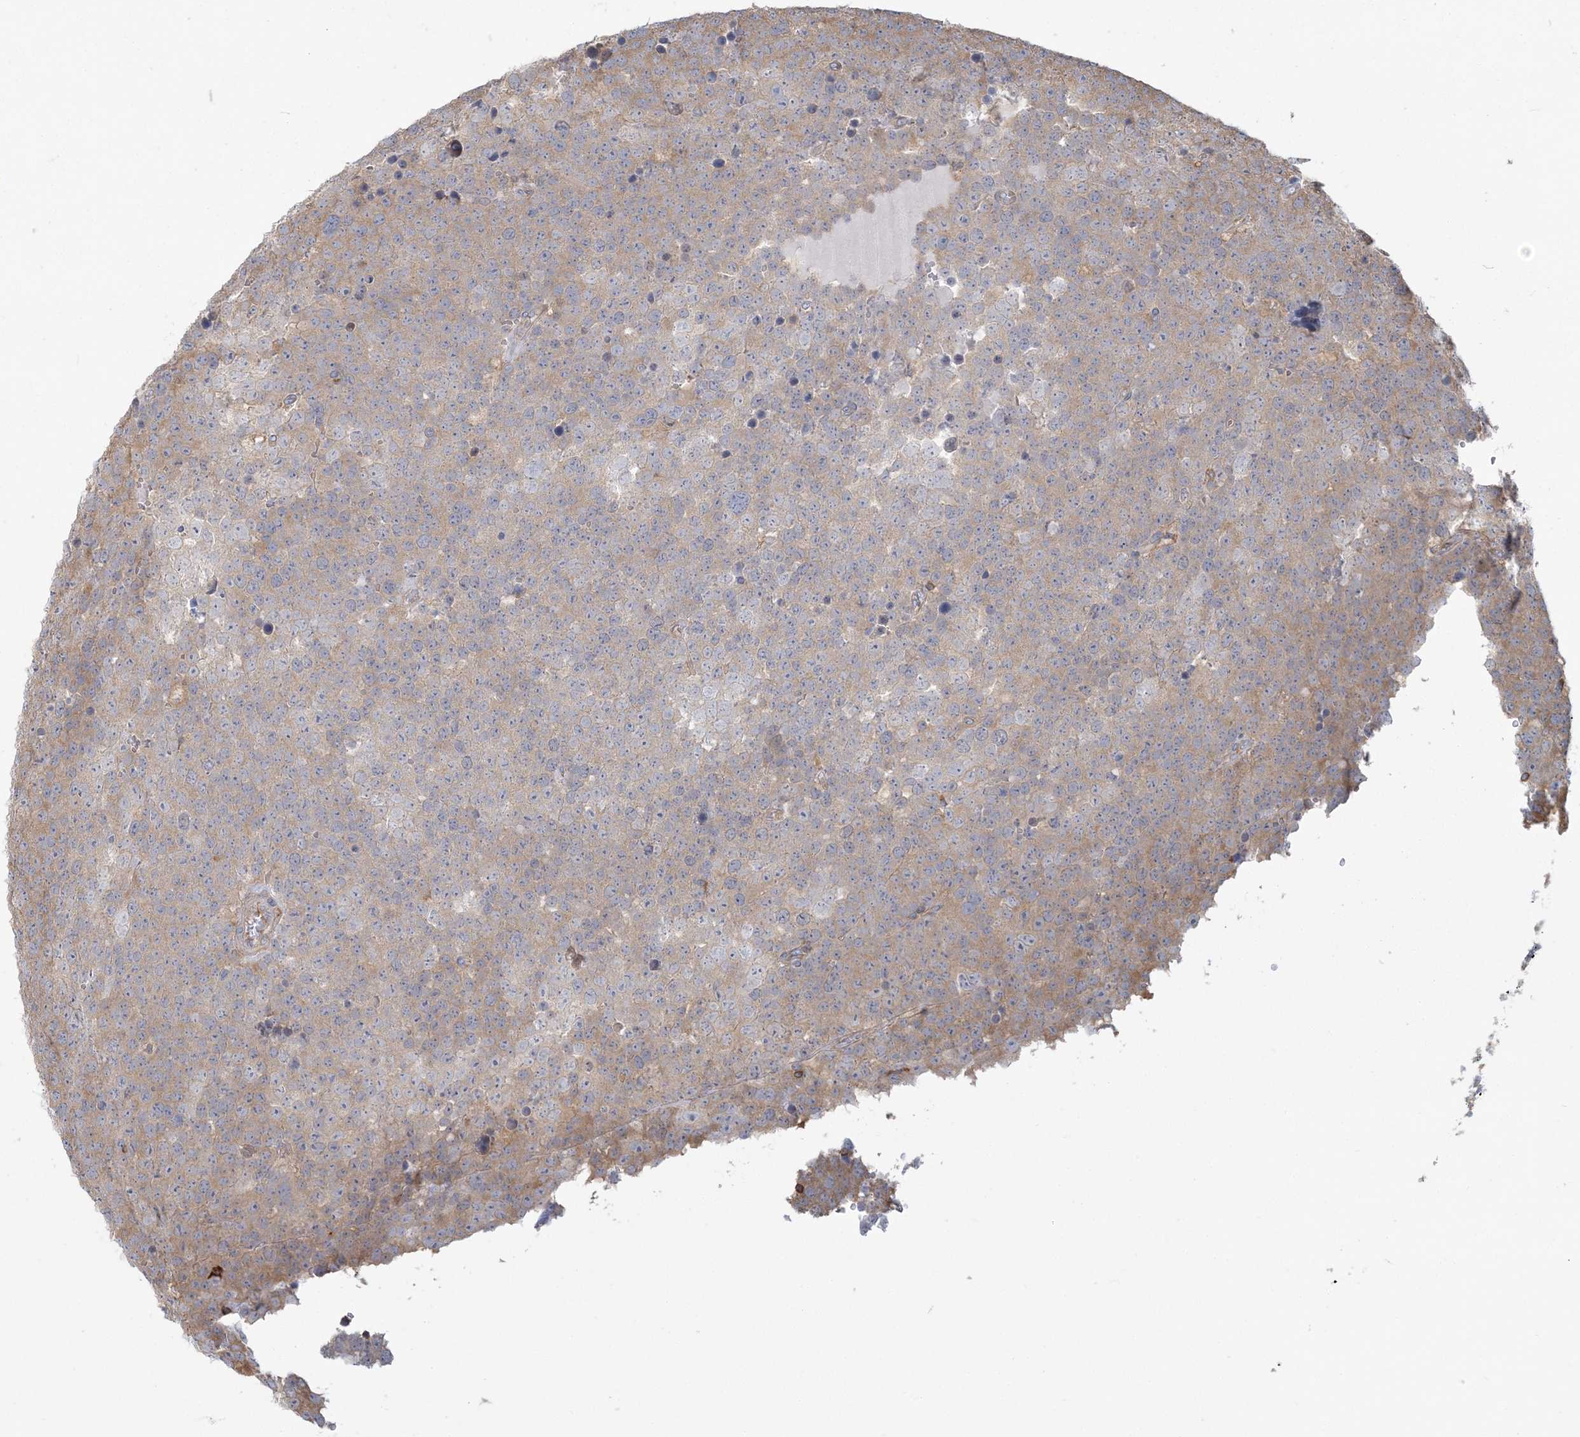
{"staining": {"intensity": "weak", "quantity": "25%-75%", "location": "cytoplasmic/membranous"}, "tissue": "testis cancer", "cell_type": "Tumor cells", "image_type": "cancer", "snomed": [{"axis": "morphology", "description": "Seminoma, NOS"}, {"axis": "topography", "description": "Testis"}], "caption": "High-power microscopy captured an immunohistochemistry (IHC) histopathology image of testis cancer, revealing weak cytoplasmic/membranous expression in about 25%-75% of tumor cells. (Brightfield microscopy of DAB IHC at high magnification).", "gene": "ANKS1A", "patient": {"sex": "male", "age": 71}}